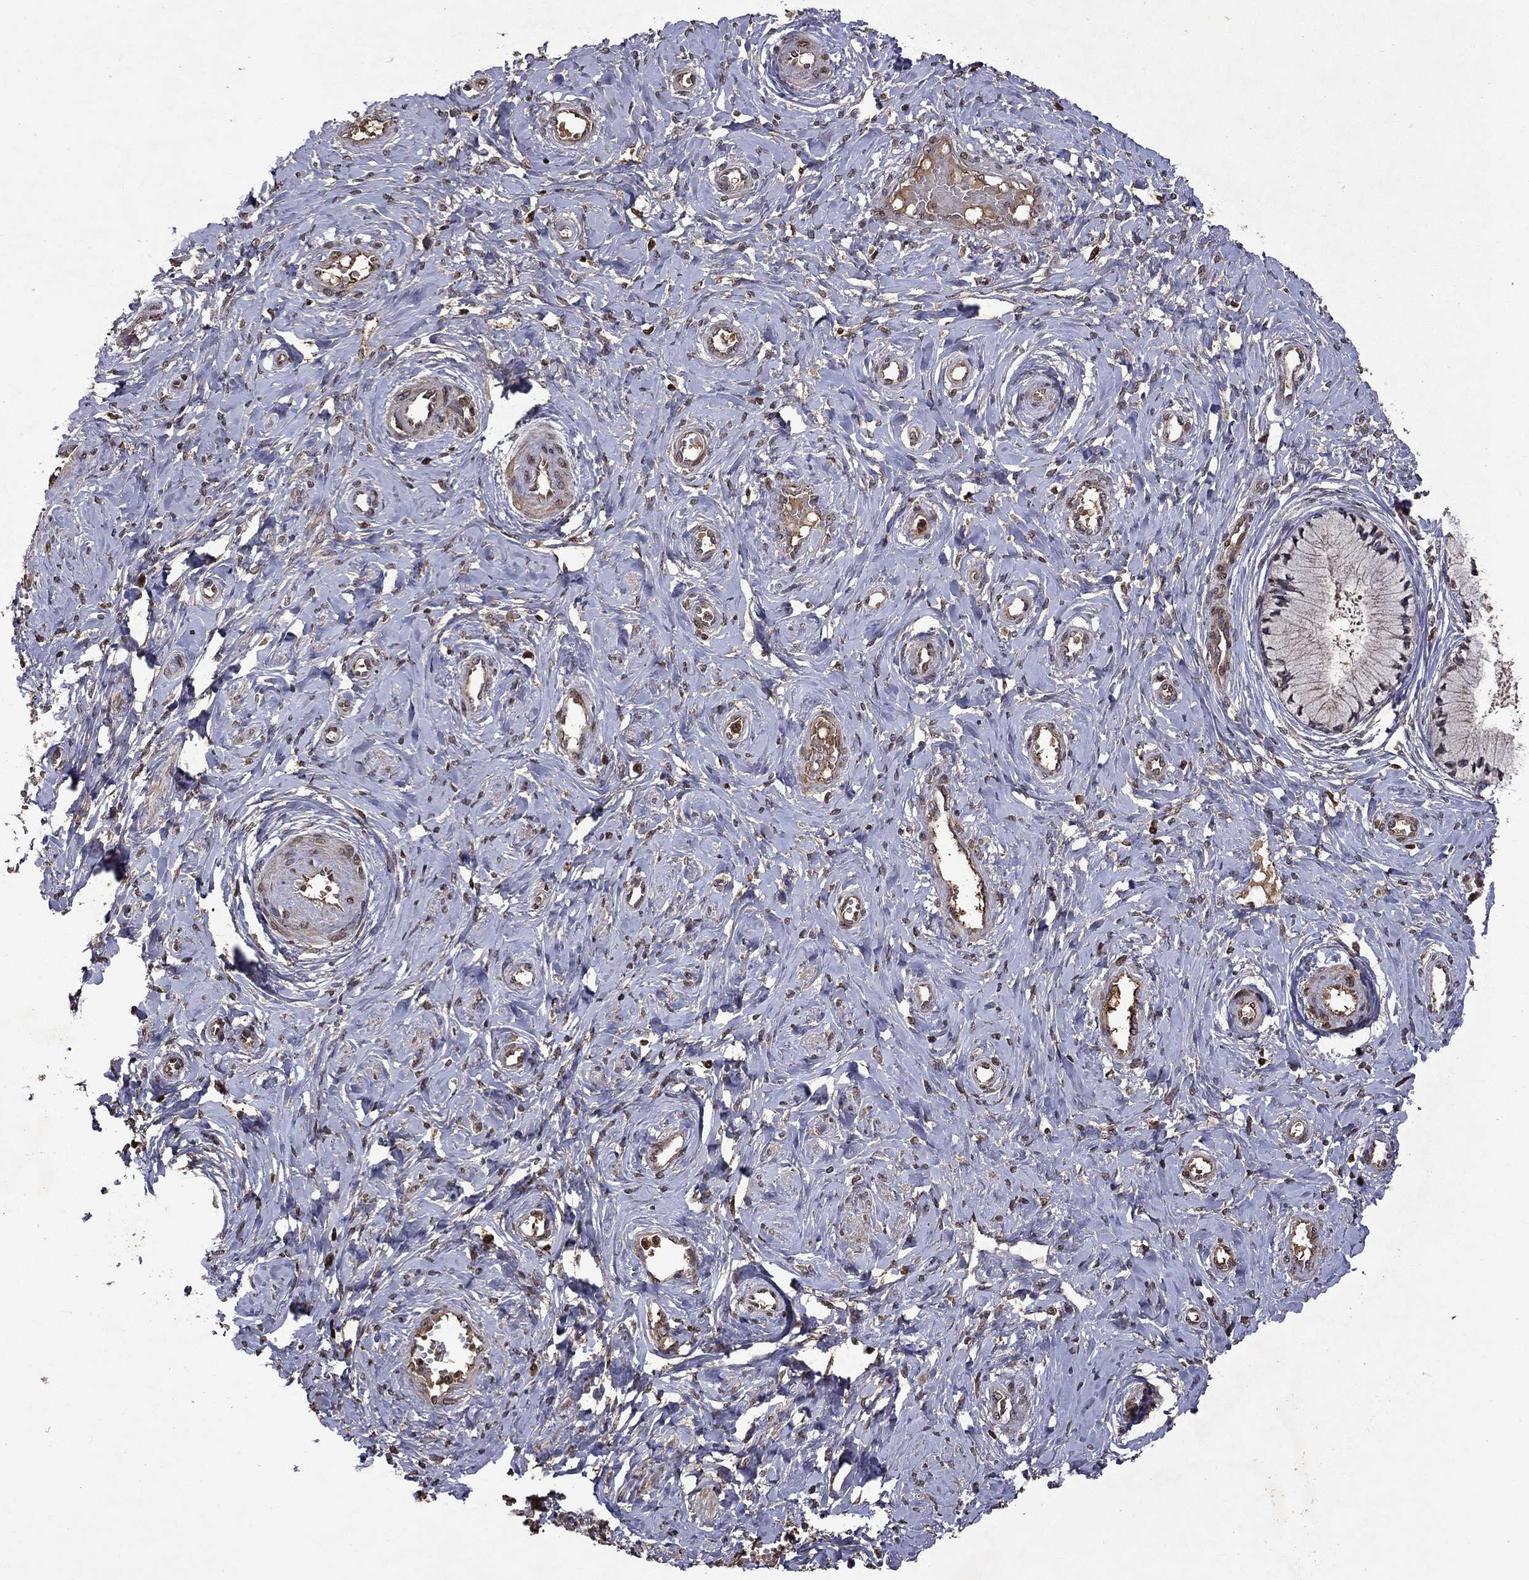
{"staining": {"intensity": "negative", "quantity": "none", "location": "none"}, "tissue": "cervix", "cell_type": "Glandular cells", "image_type": "normal", "snomed": [{"axis": "morphology", "description": "Normal tissue, NOS"}, {"axis": "topography", "description": "Cervix"}], "caption": "Immunohistochemistry of unremarkable cervix displays no positivity in glandular cells. Nuclei are stained in blue.", "gene": "NLGN1", "patient": {"sex": "female", "age": 37}}